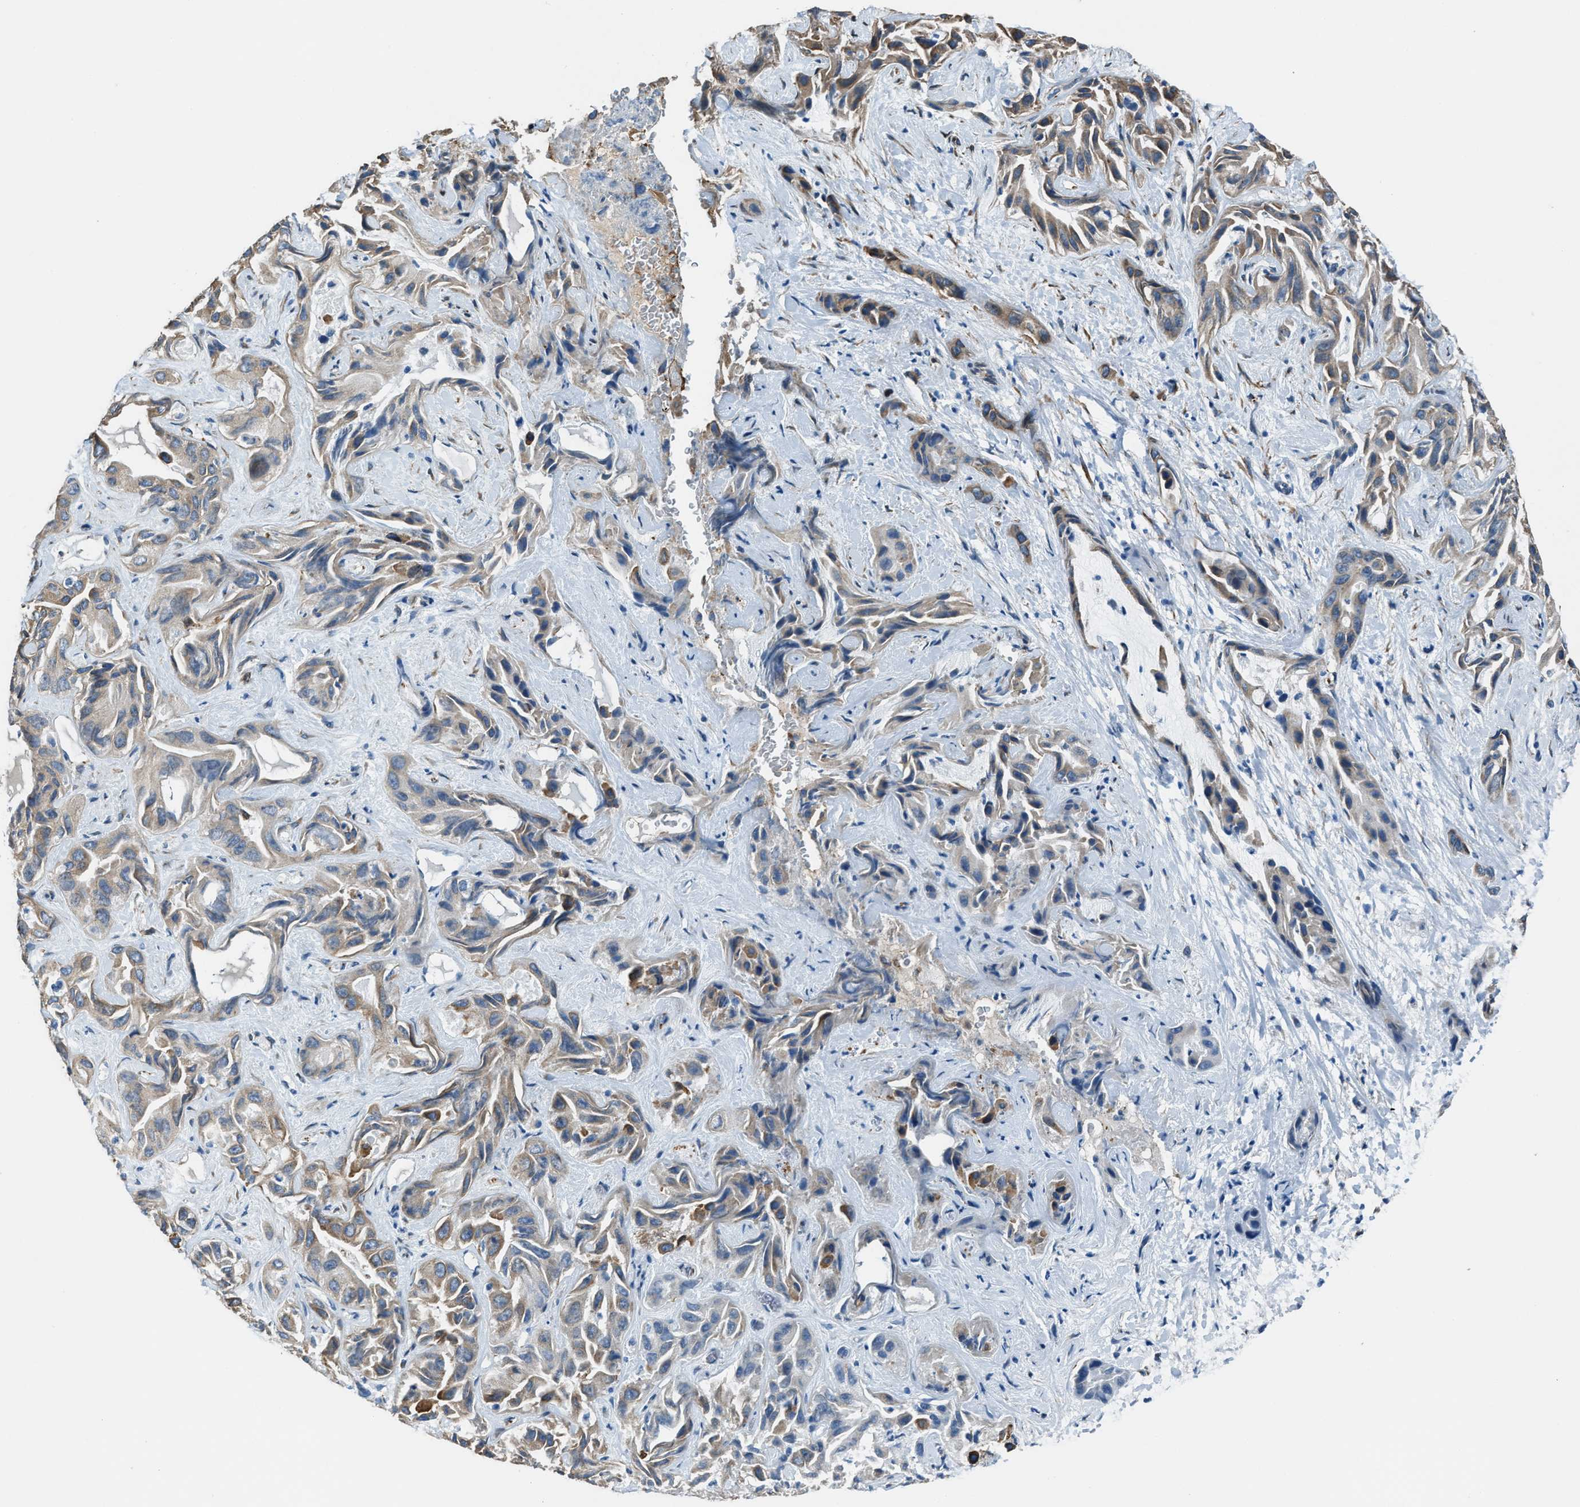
{"staining": {"intensity": "weak", "quantity": "25%-75%", "location": "cytoplasmic/membranous"}, "tissue": "liver cancer", "cell_type": "Tumor cells", "image_type": "cancer", "snomed": [{"axis": "morphology", "description": "Cholangiocarcinoma"}, {"axis": "topography", "description": "Liver"}], "caption": "Cholangiocarcinoma (liver) stained with IHC reveals weak cytoplasmic/membranous staining in approximately 25%-75% of tumor cells.", "gene": "TRPC1", "patient": {"sex": "female", "age": 52}}